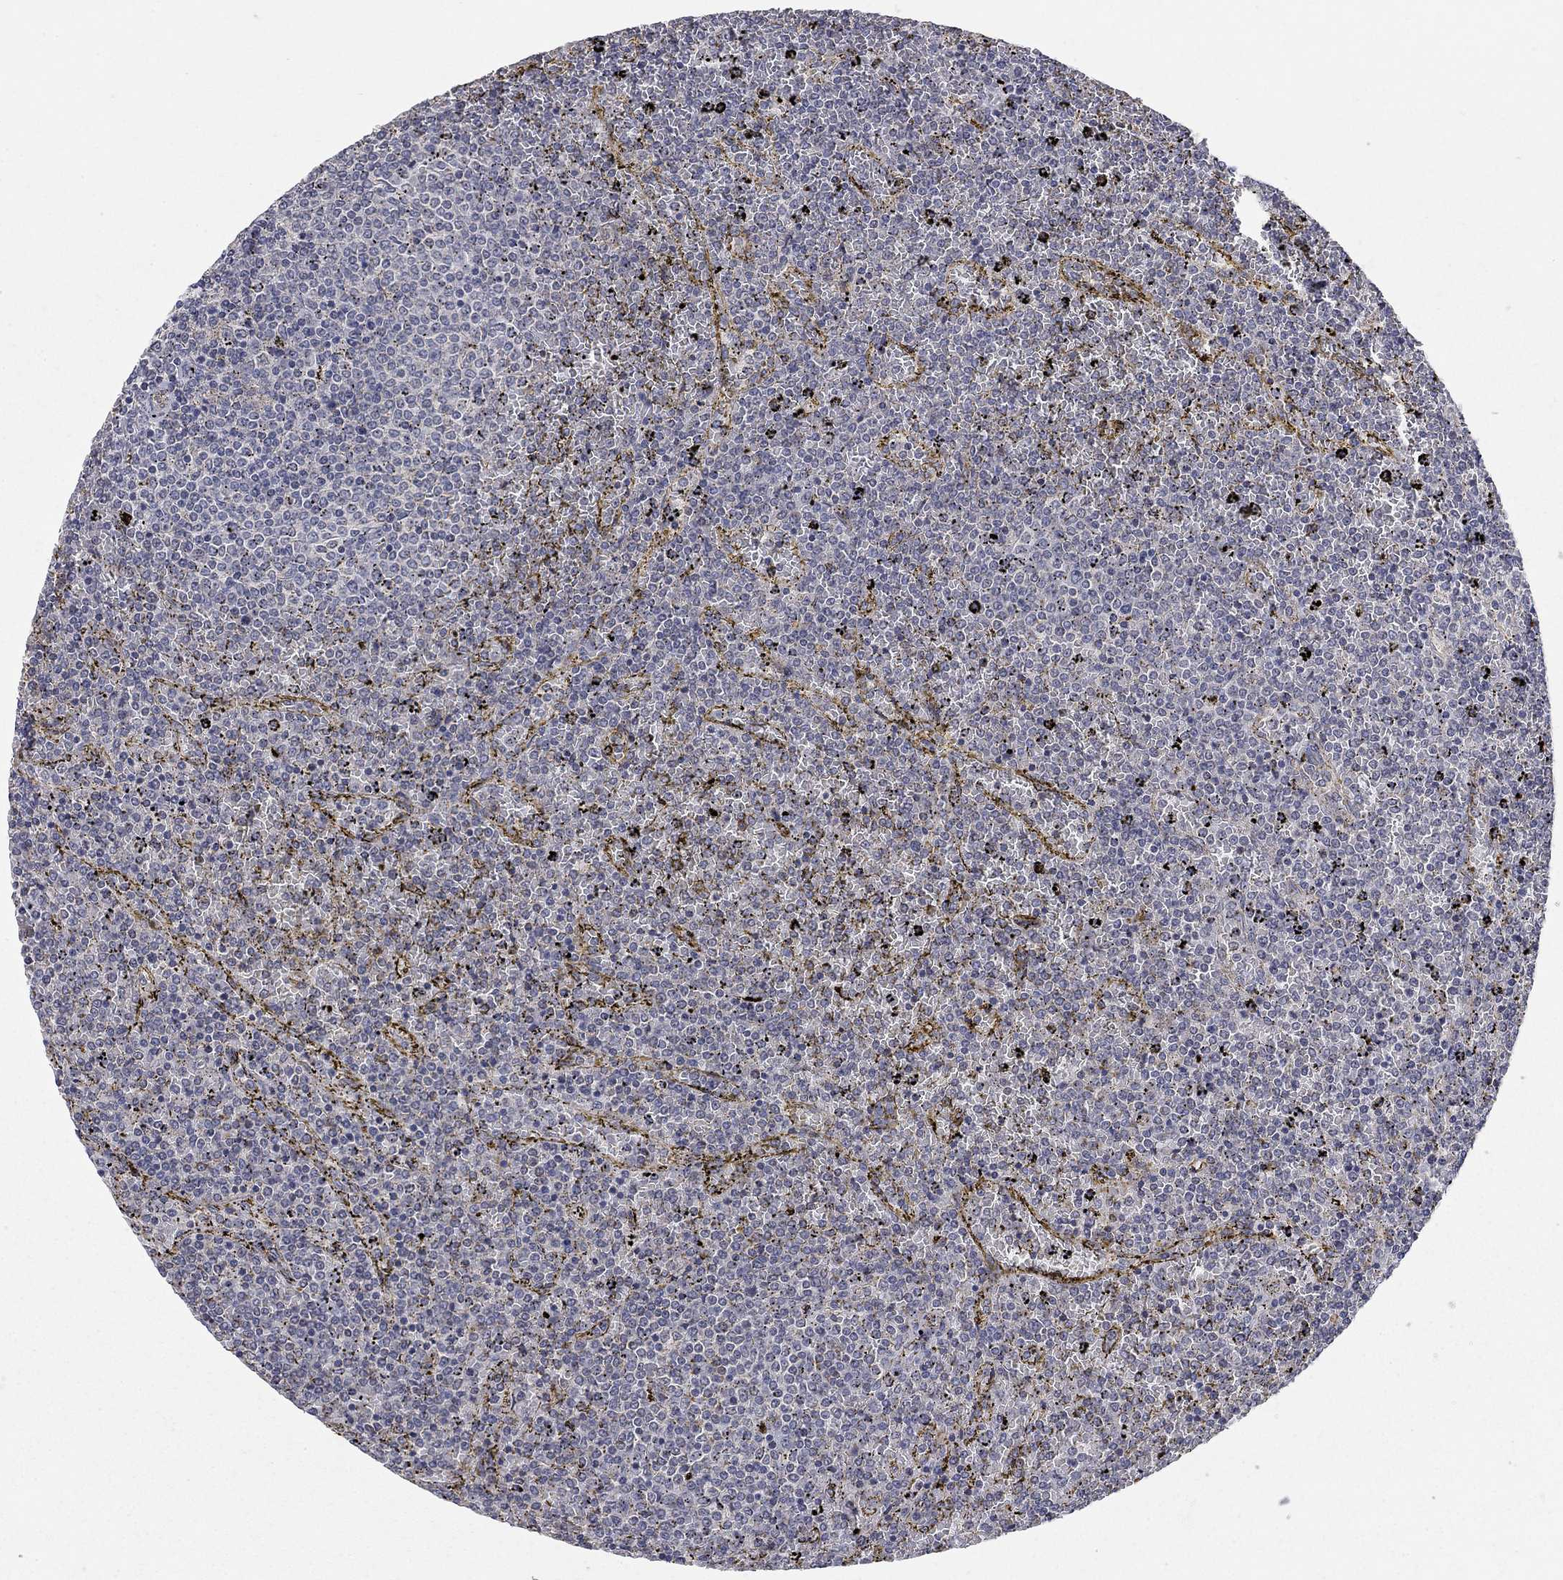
{"staining": {"intensity": "negative", "quantity": "none", "location": "none"}, "tissue": "lymphoma", "cell_type": "Tumor cells", "image_type": "cancer", "snomed": [{"axis": "morphology", "description": "Malignant lymphoma, non-Hodgkin's type, Low grade"}, {"axis": "topography", "description": "Spleen"}], "caption": "An image of human malignant lymphoma, non-Hodgkin's type (low-grade) is negative for staining in tumor cells.", "gene": "WASF3", "patient": {"sex": "female", "age": 77}}